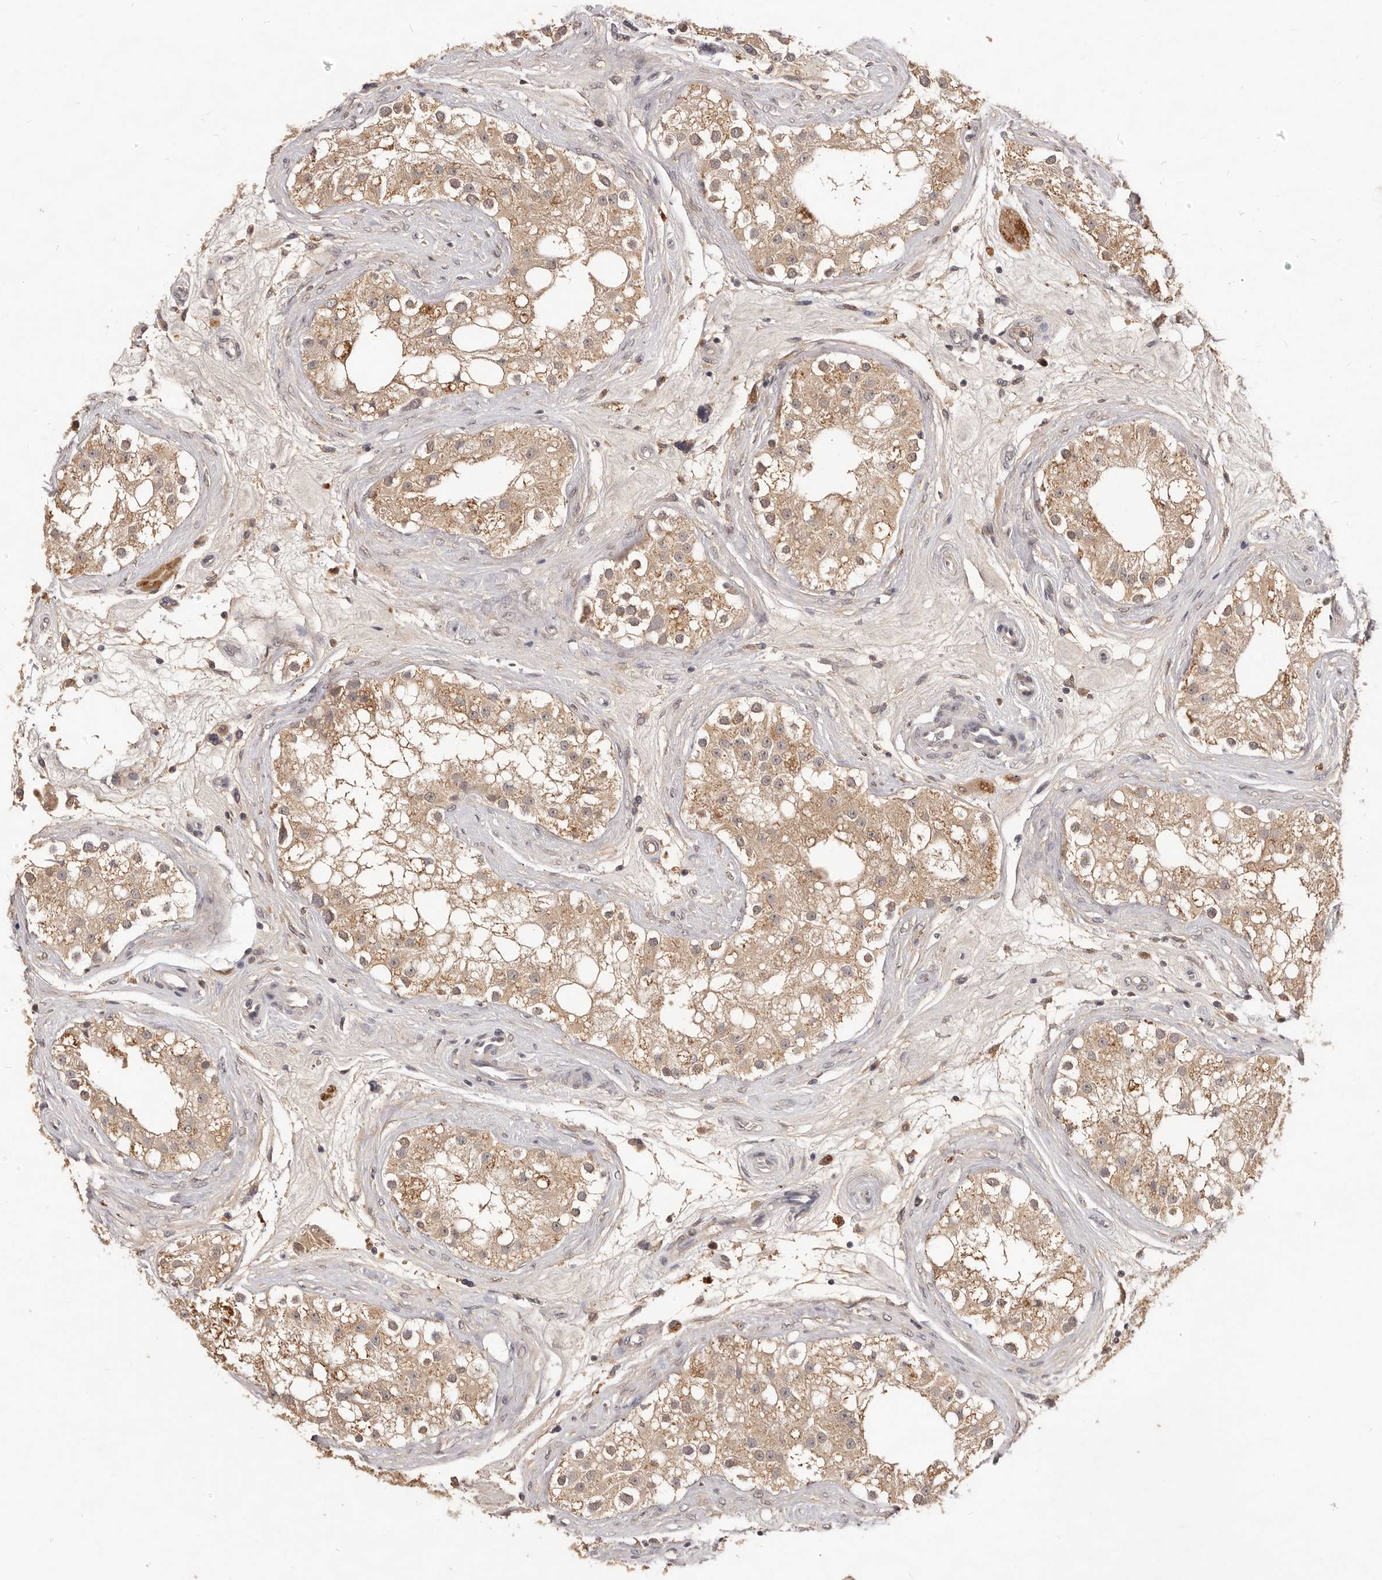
{"staining": {"intensity": "moderate", "quantity": ">75%", "location": "cytoplasmic/membranous"}, "tissue": "testis", "cell_type": "Cells in seminiferous ducts", "image_type": "normal", "snomed": [{"axis": "morphology", "description": "Normal tissue, NOS"}, {"axis": "topography", "description": "Testis"}], "caption": "Moderate cytoplasmic/membranous staining is identified in approximately >75% of cells in seminiferous ducts in benign testis.", "gene": "TSPAN13", "patient": {"sex": "male", "age": 84}}